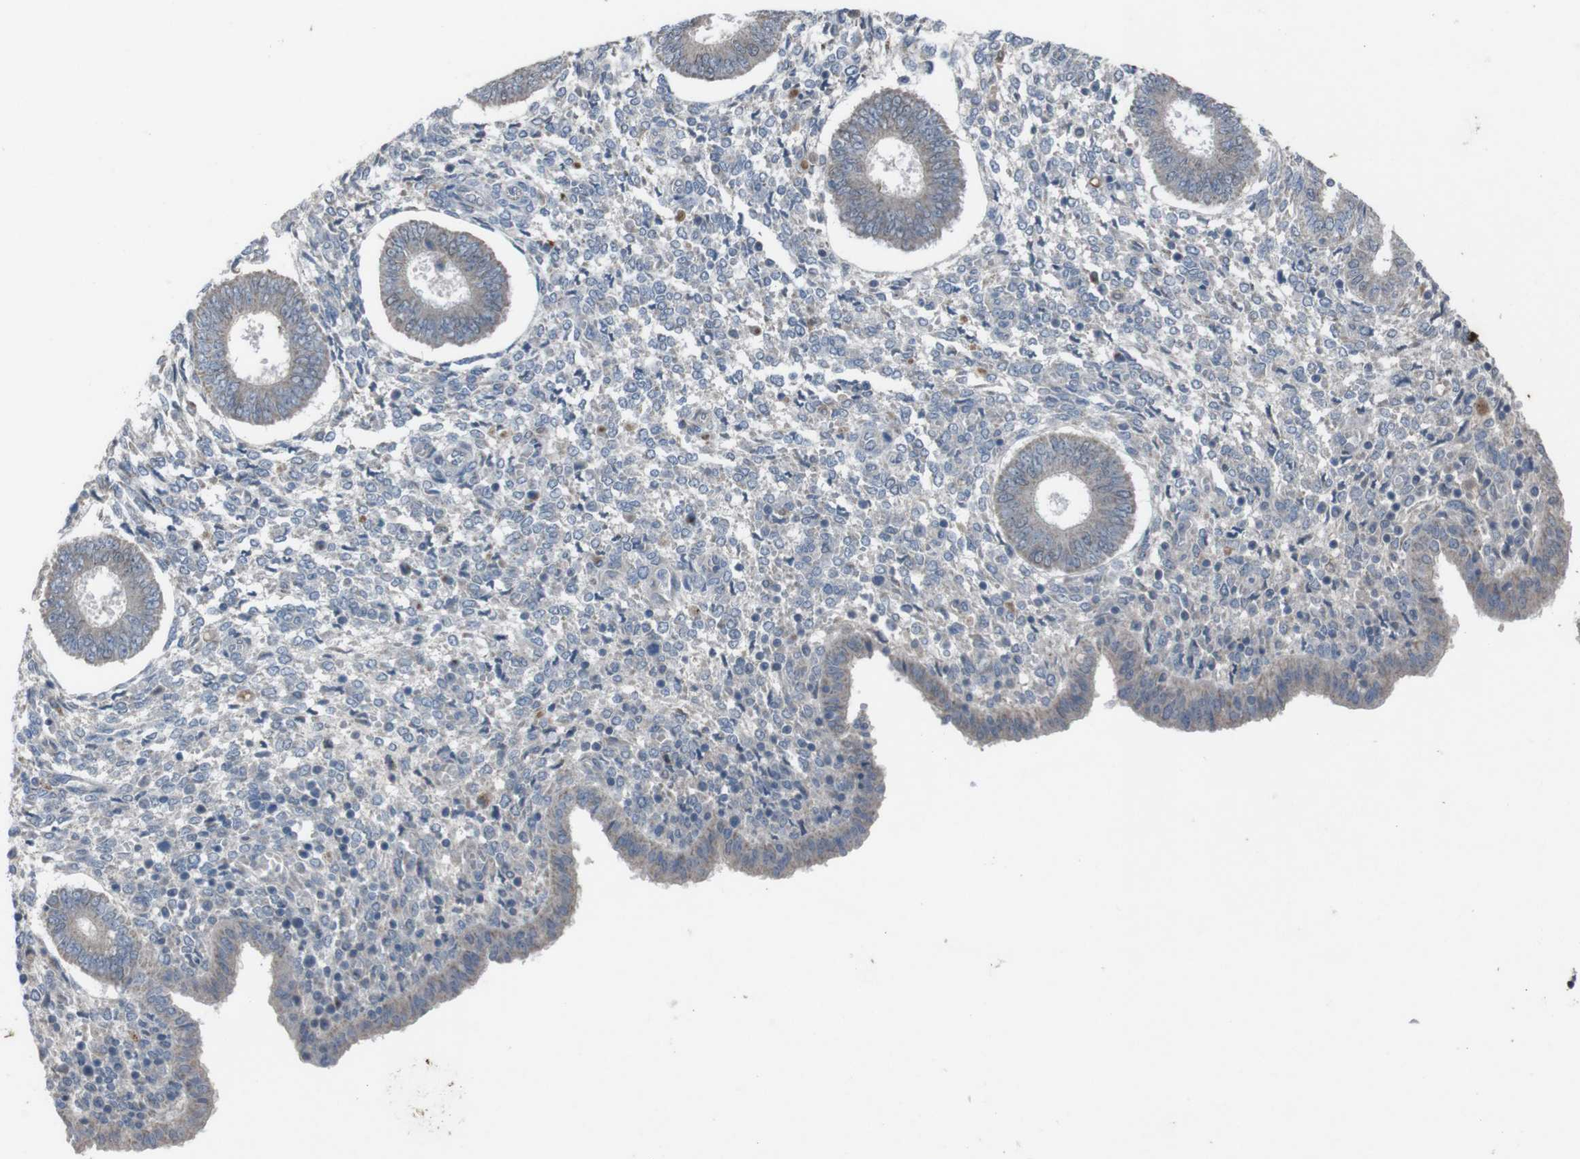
{"staining": {"intensity": "negative", "quantity": "none", "location": "none"}, "tissue": "endometrium", "cell_type": "Cells in endometrial stroma", "image_type": "normal", "snomed": [{"axis": "morphology", "description": "Normal tissue, NOS"}, {"axis": "topography", "description": "Endometrium"}], "caption": "This is an IHC micrograph of benign endometrium. There is no staining in cells in endometrial stroma.", "gene": "EFNA5", "patient": {"sex": "female", "age": 35}}